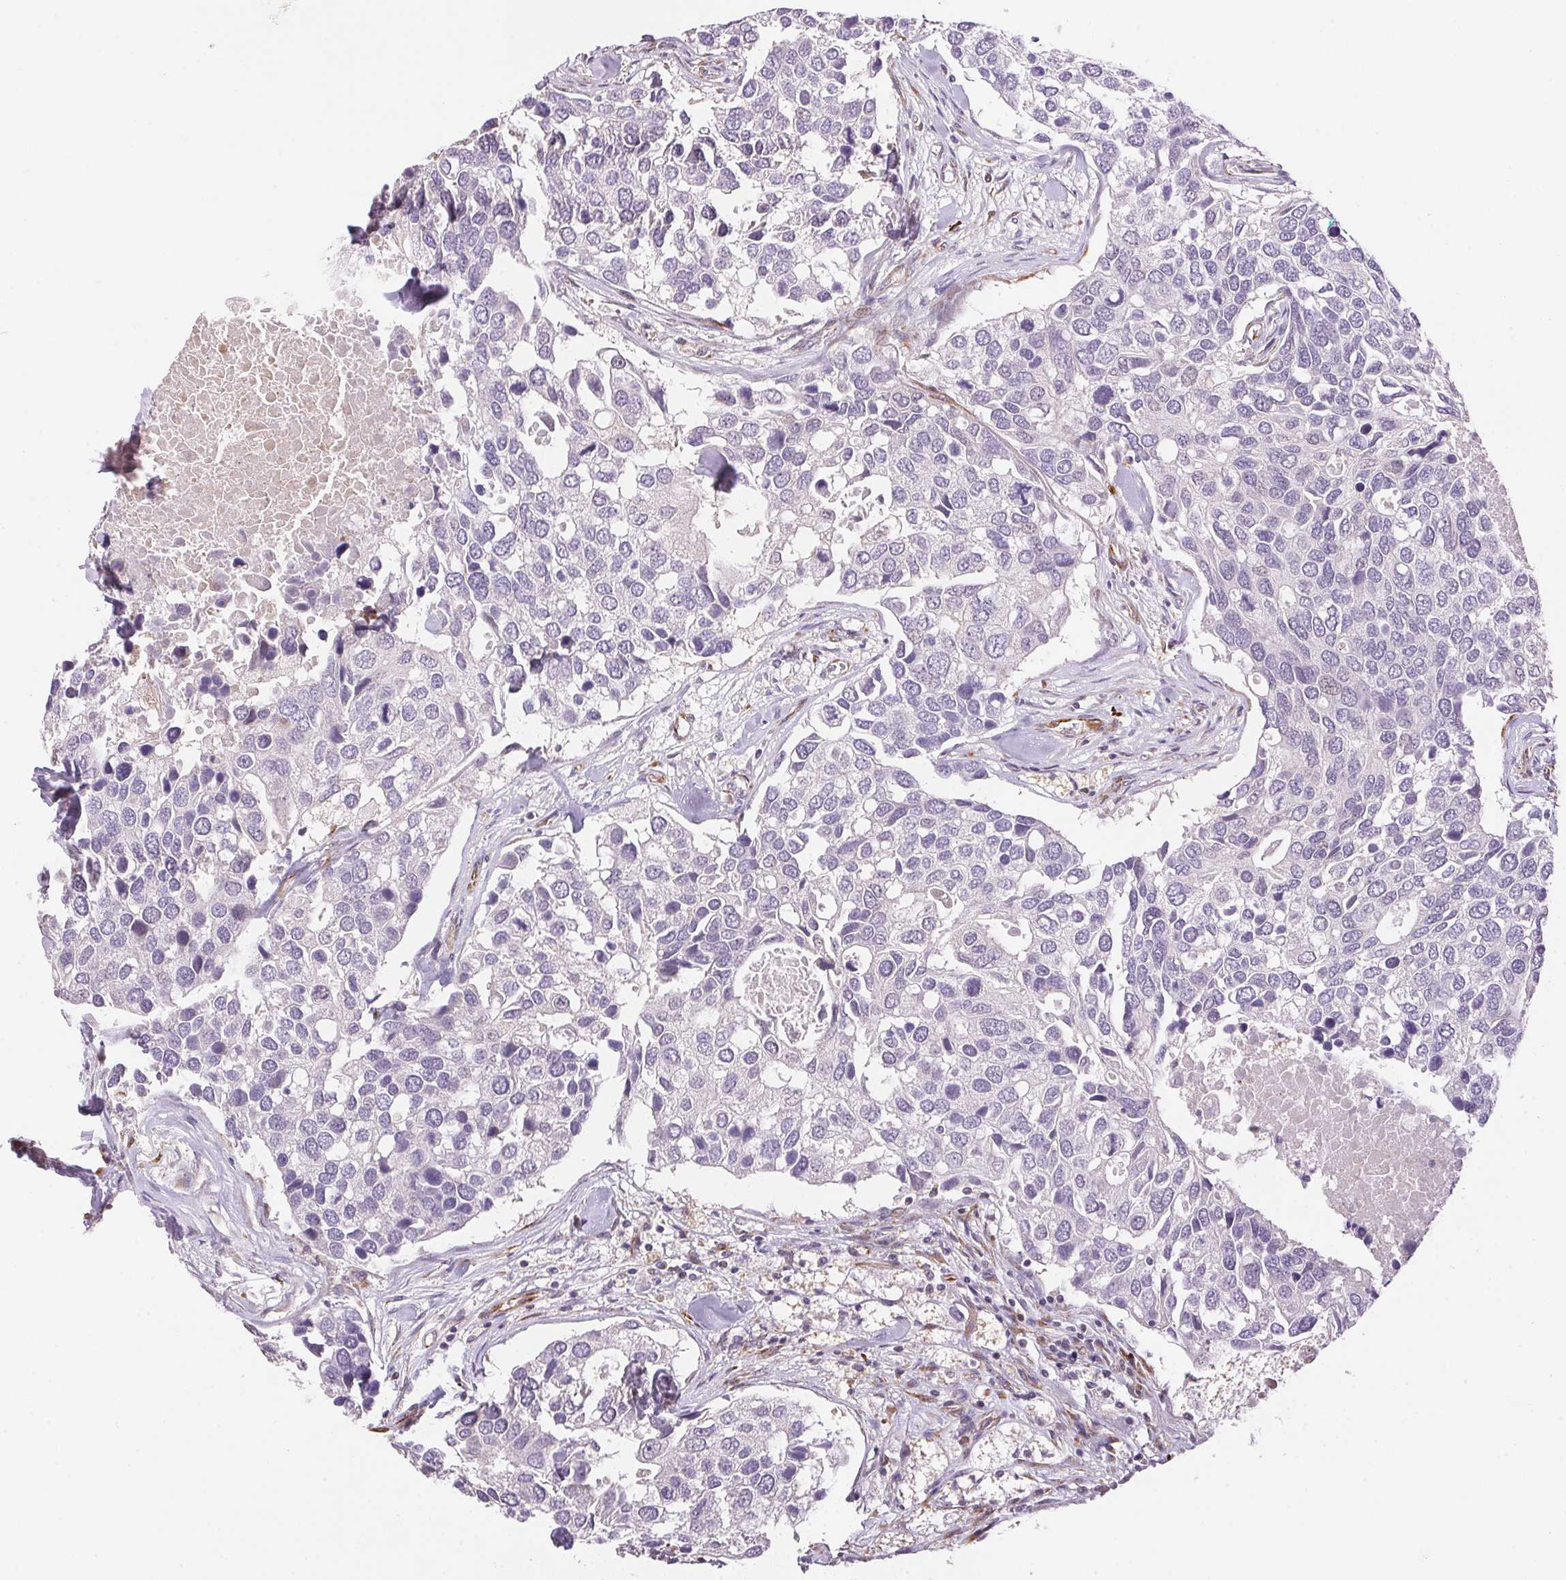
{"staining": {"intensity": "negative", "quantity": "none", "location": "none"}, "tissue": "breast cancer", "cell_type": "Tumor cells", "image_type": "cancer", "snomed": [{"axis": "morphology", "description": "Duct carcinoma"}, {"axis": "topography", "description": "Breast"}], "caption": "Immunohistochemistry photomicrograph of neoplastic tissue: human breast cancer (intraductal carcinoma) stained with DAB (3,3'-diaminobenzidine) displays no significant protein positivity in tumor cells.", "gene": "GYG2", "patient": {"sex": "female", "age": 83}}